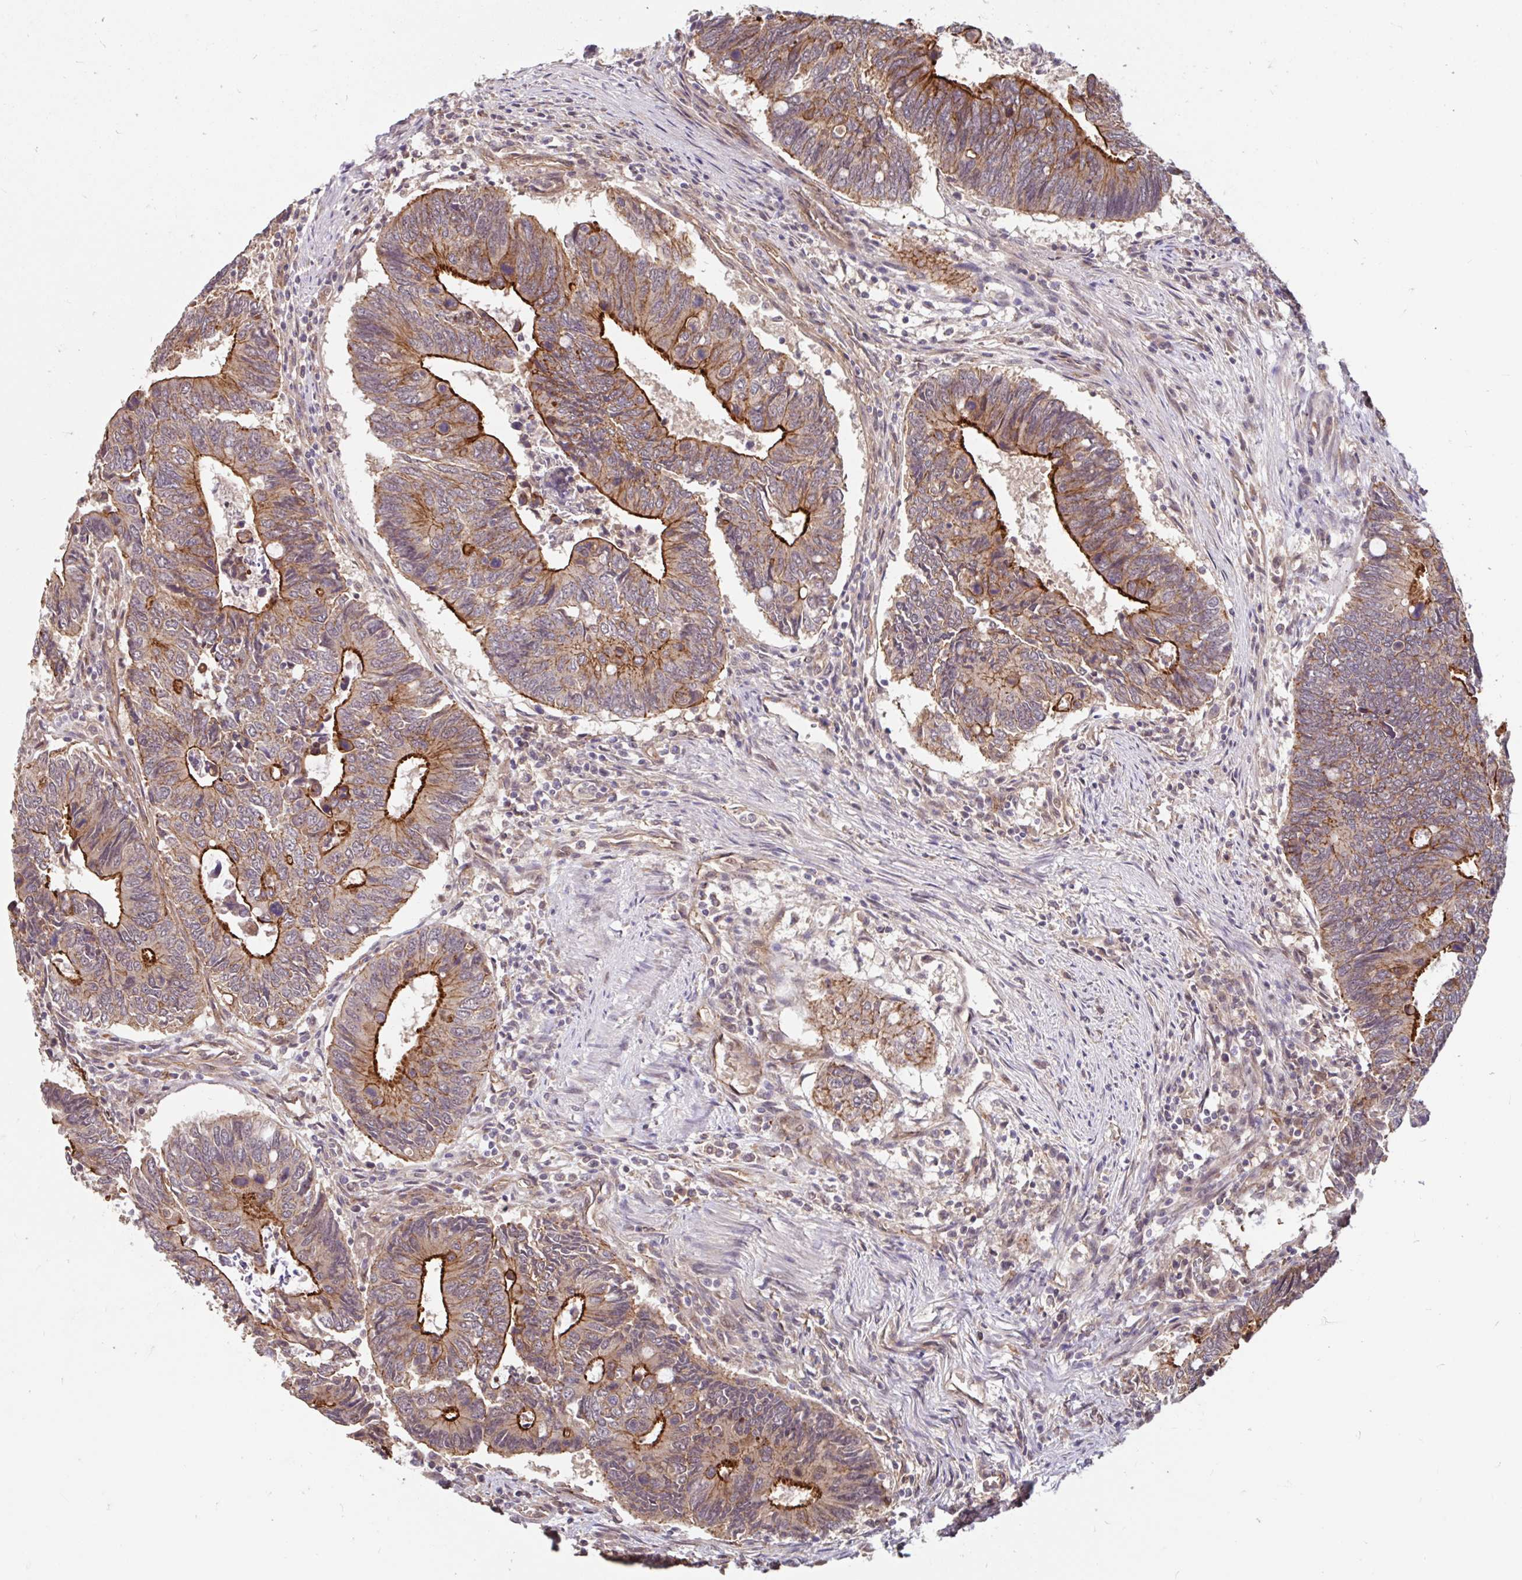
{"staining": {"intensity": "strong", "quantity": "25%-75%", "location": "cytoplasmic/membranous"}, "tissue": "colorectal cancer", "cell_type": "Tumor cells", "image_type": "cancer", "snomed": [{"axis": "morphology", "description": "Adenocarcinoma, NOS"}, {"axis": "topography", "description": "Colon"}], "caption": "Immunohistochemistry of human colorectal cancer exhibits high levels of strong cytoplasmic/membranous positivity in approximately 25%-75% of tumor cells. The staining is performed using DAB brown chromogen to label protein expression. The nuclei are counter-stained blue using hematoxylin.", "gene": "STYXL1", "patient": {"sex": "male", "age": 87}}